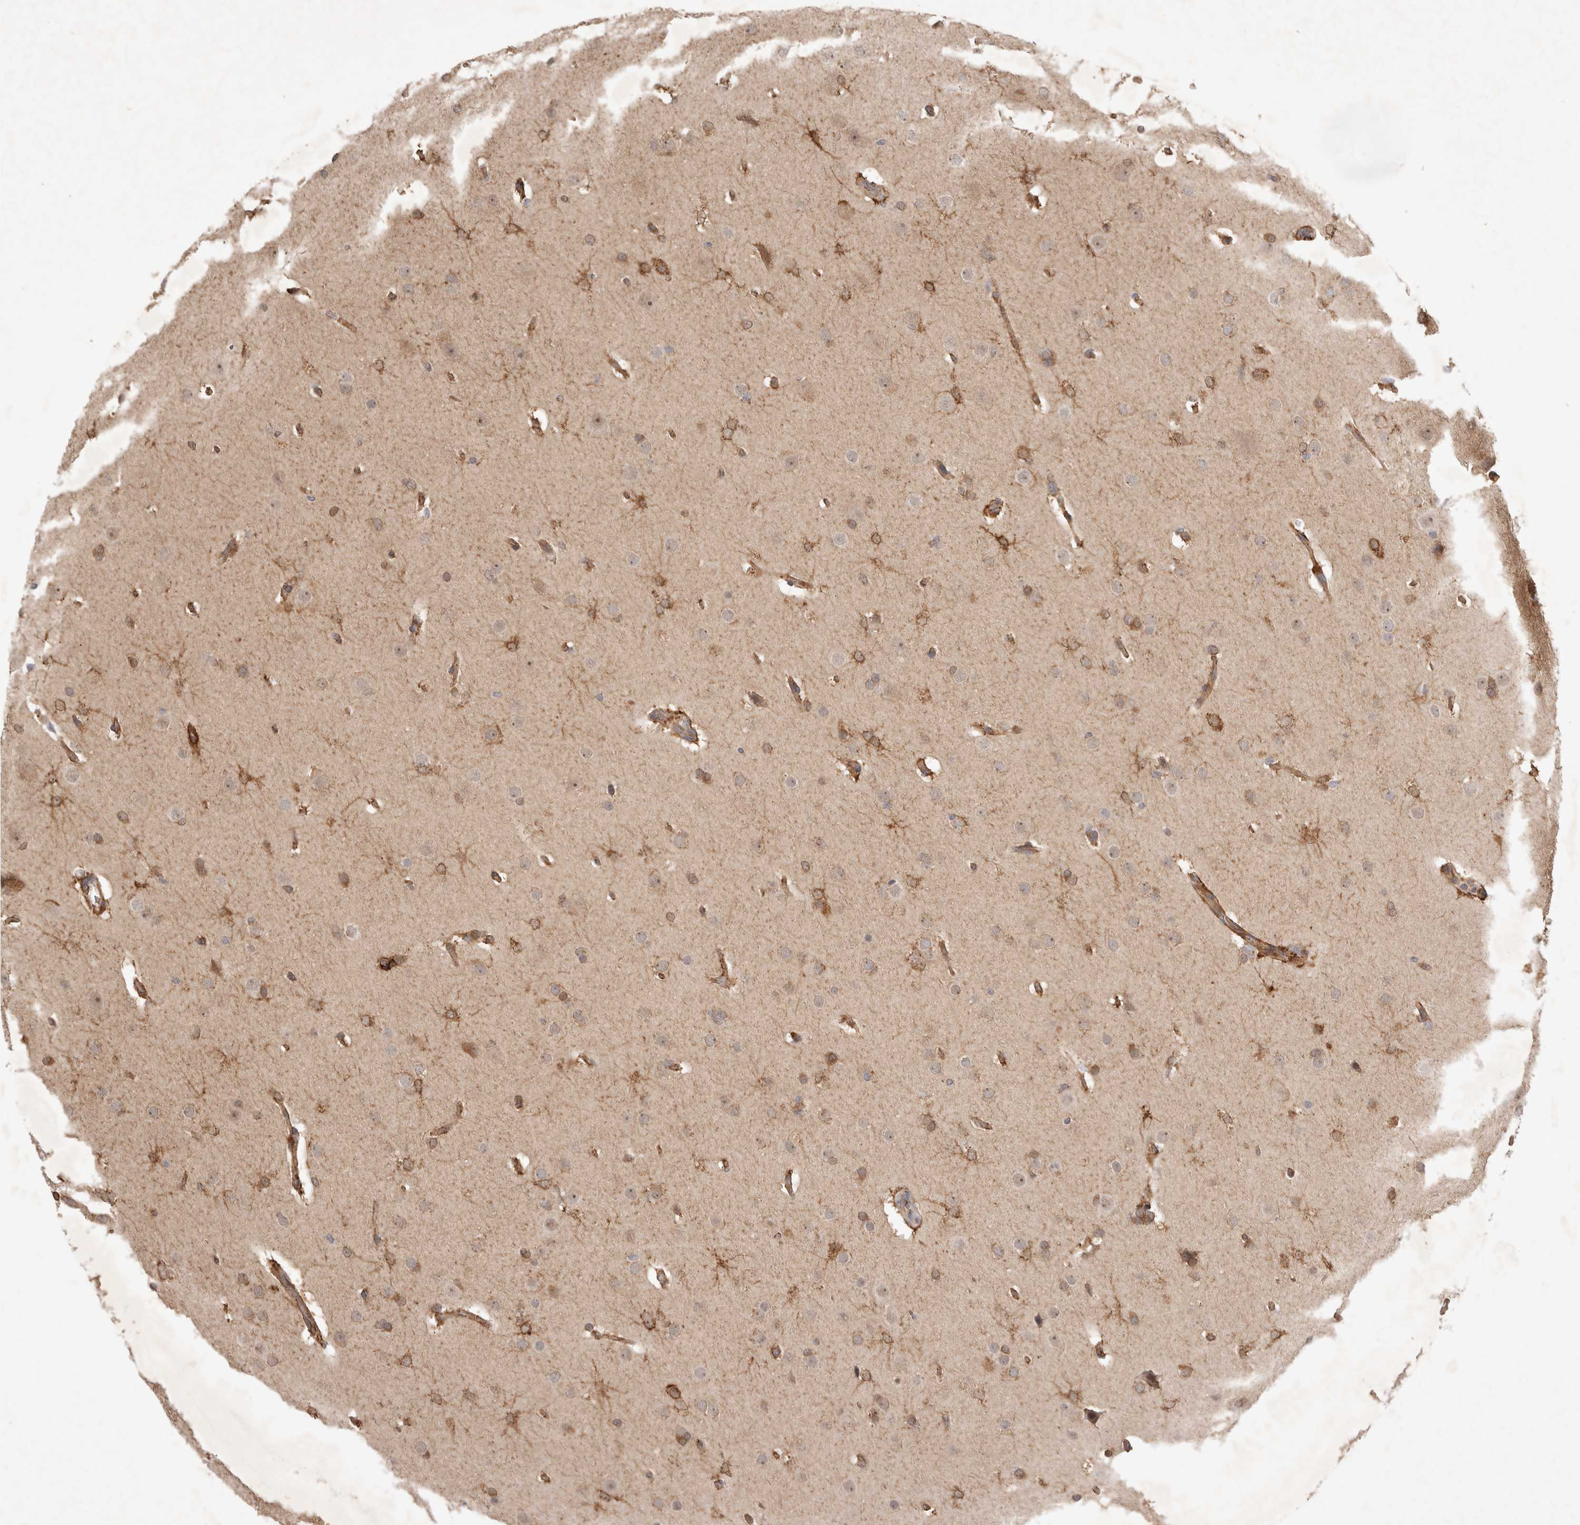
{"staining": {"intensity": "moderate", "quantity": "25%-75%", "location": "cytoplasmic/membranous"}, "tissue": "glioma", "cell_type": "Tumor cells", "image_type": "cancer", "snomed": [{"axis": "morphology", "description": "Glioma, malignant, Low grade"}, {"axis": "topography", "description": "Brain"}], "caption": "DAB (3,3'-diaminobenzidine) immunohistochemical staining of glioma exhibits moderate cytoplasmic/membranous protein positivity in approximately 25%-75% of tumor cells. (brown staining indicates protein expression, while blue staining denotes nuclei).", "gene": "FAM221A", "patient": {"sex": "female", "age": 37}}